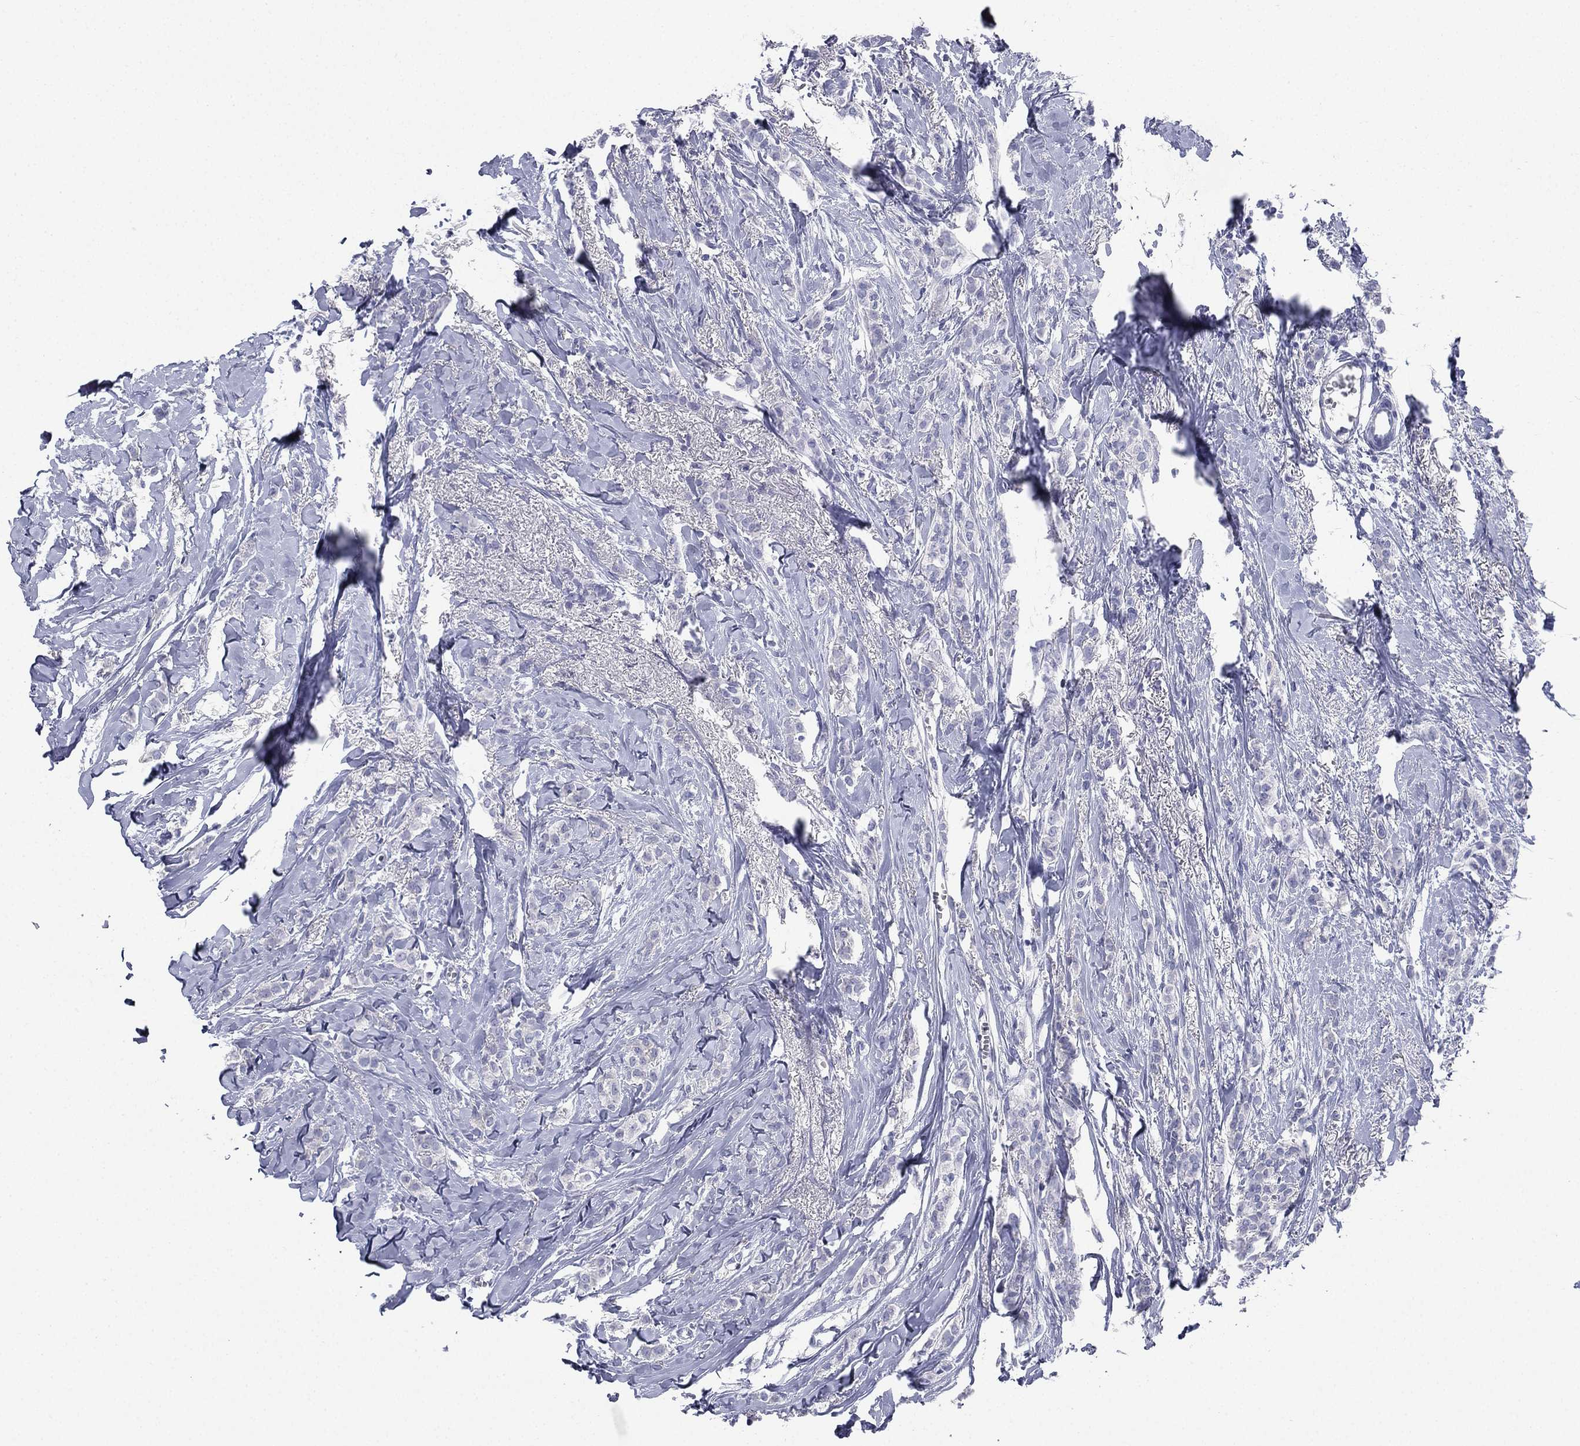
{"staining": {"intensity": "negative", "quantity": "none", "location": "none"}, "tissue": "breast cancer", "cell_type": "Tumor cells", "image_type": "cancer", "snomed": [{"axis": "morphology", "description": "Duct carcinoma"}, {"axis": "topography", "description": "Breast"}], "caption": "The IHC micrograph has no significant expression in tumor cells of invasive ductal carcinoma (breast) tissue.", "gene": "FCER2", "patient": {"sex": "female", "age": 85}}